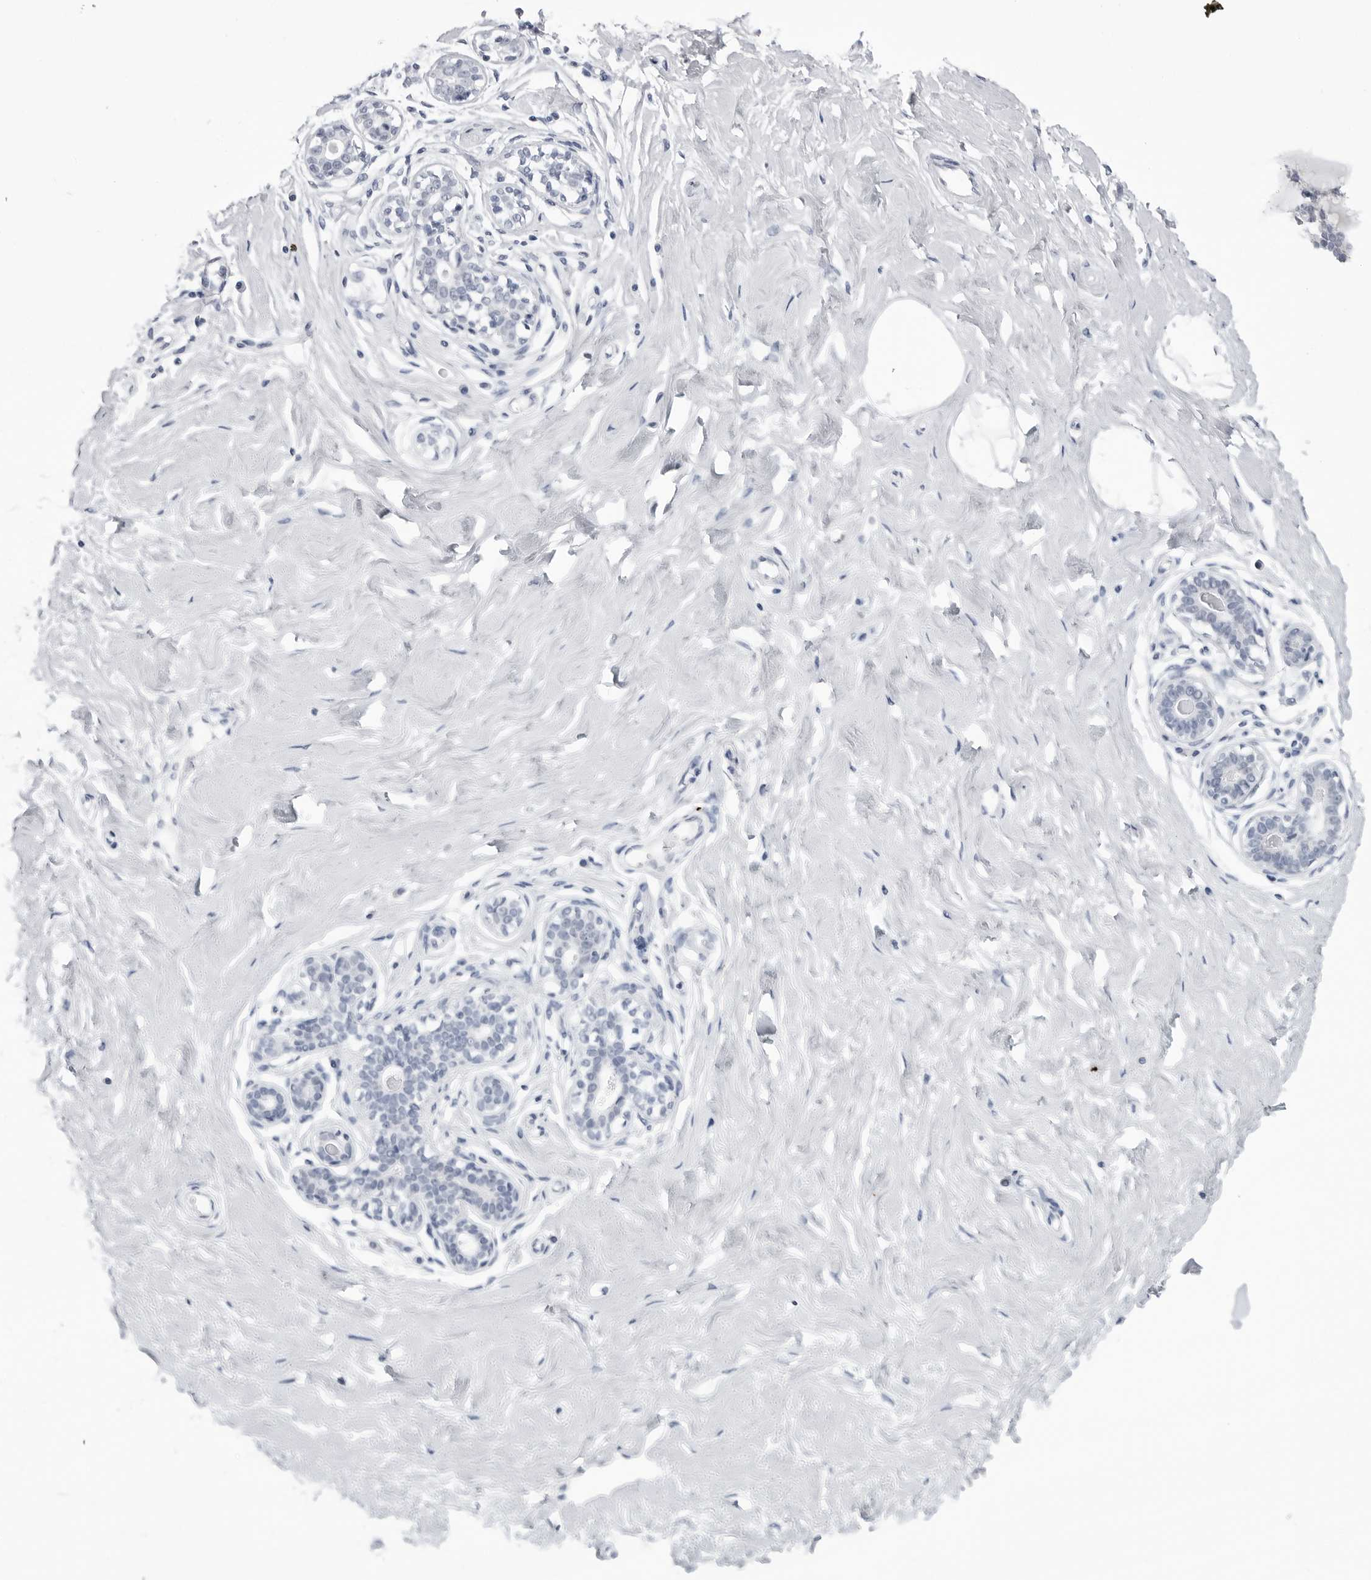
{"staining": {"intensity": "negative", "quantity": "none", "location": "none"}, "tissue": "breast", "cell_type": "Adipocytes", "image_type": "normal", "snomed": [{"axis": "morphology", "description": "Normal tissue, NOS"}, {"axis": "morphology", "description": "Adenoma, NOS"}, {"axis": "topography", "description": "Breast"}], "caption": "DAB (3,3'-diaminobenzidine) immunohistochemical staining of normal human breast shows no significant expression in adipocytes. (IHC, brightfield microscopy, high magnification).", "gene": "PGA3", "patient": {"sex": "female", "age": 23}}